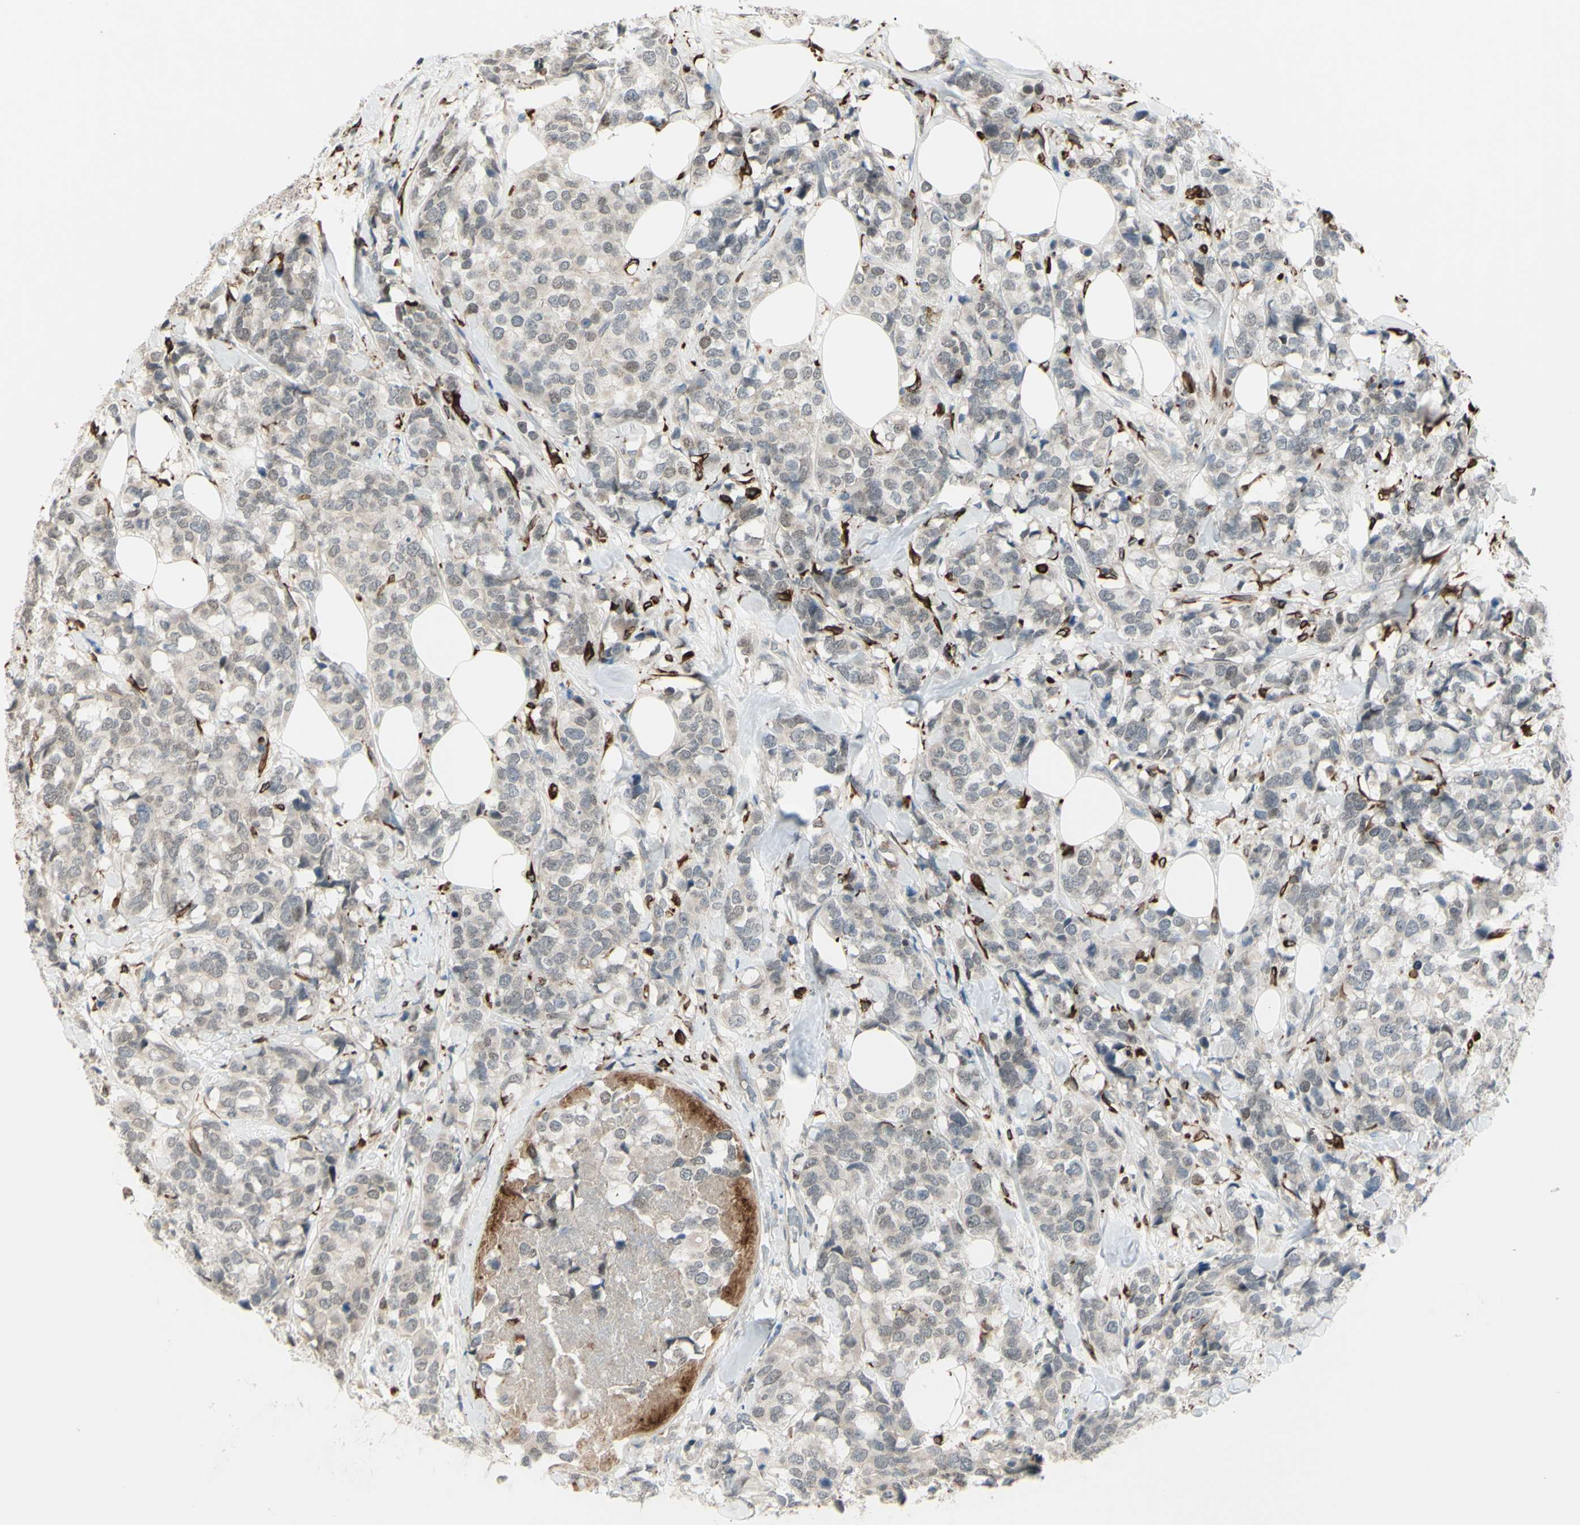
{"staining": {"intensity": "negative", "quantity": "none", "location": "none"}, "tissue": "breast cancer", "cell_type": "Tumor cells", "image_type": "cancer", "snomed": [{"axis": "morphology", "description": "Lobular carcinoma"}, {"axis": "topography", "description": "Breast"}], "caption": "IHC histopathology image of human breast cancer (lobular carcinoma) stained for a protein (brown), which reveals no staining in tumor cells.", "gene": "FGFR2", "patient": {"sex": "female", "age": 59}}